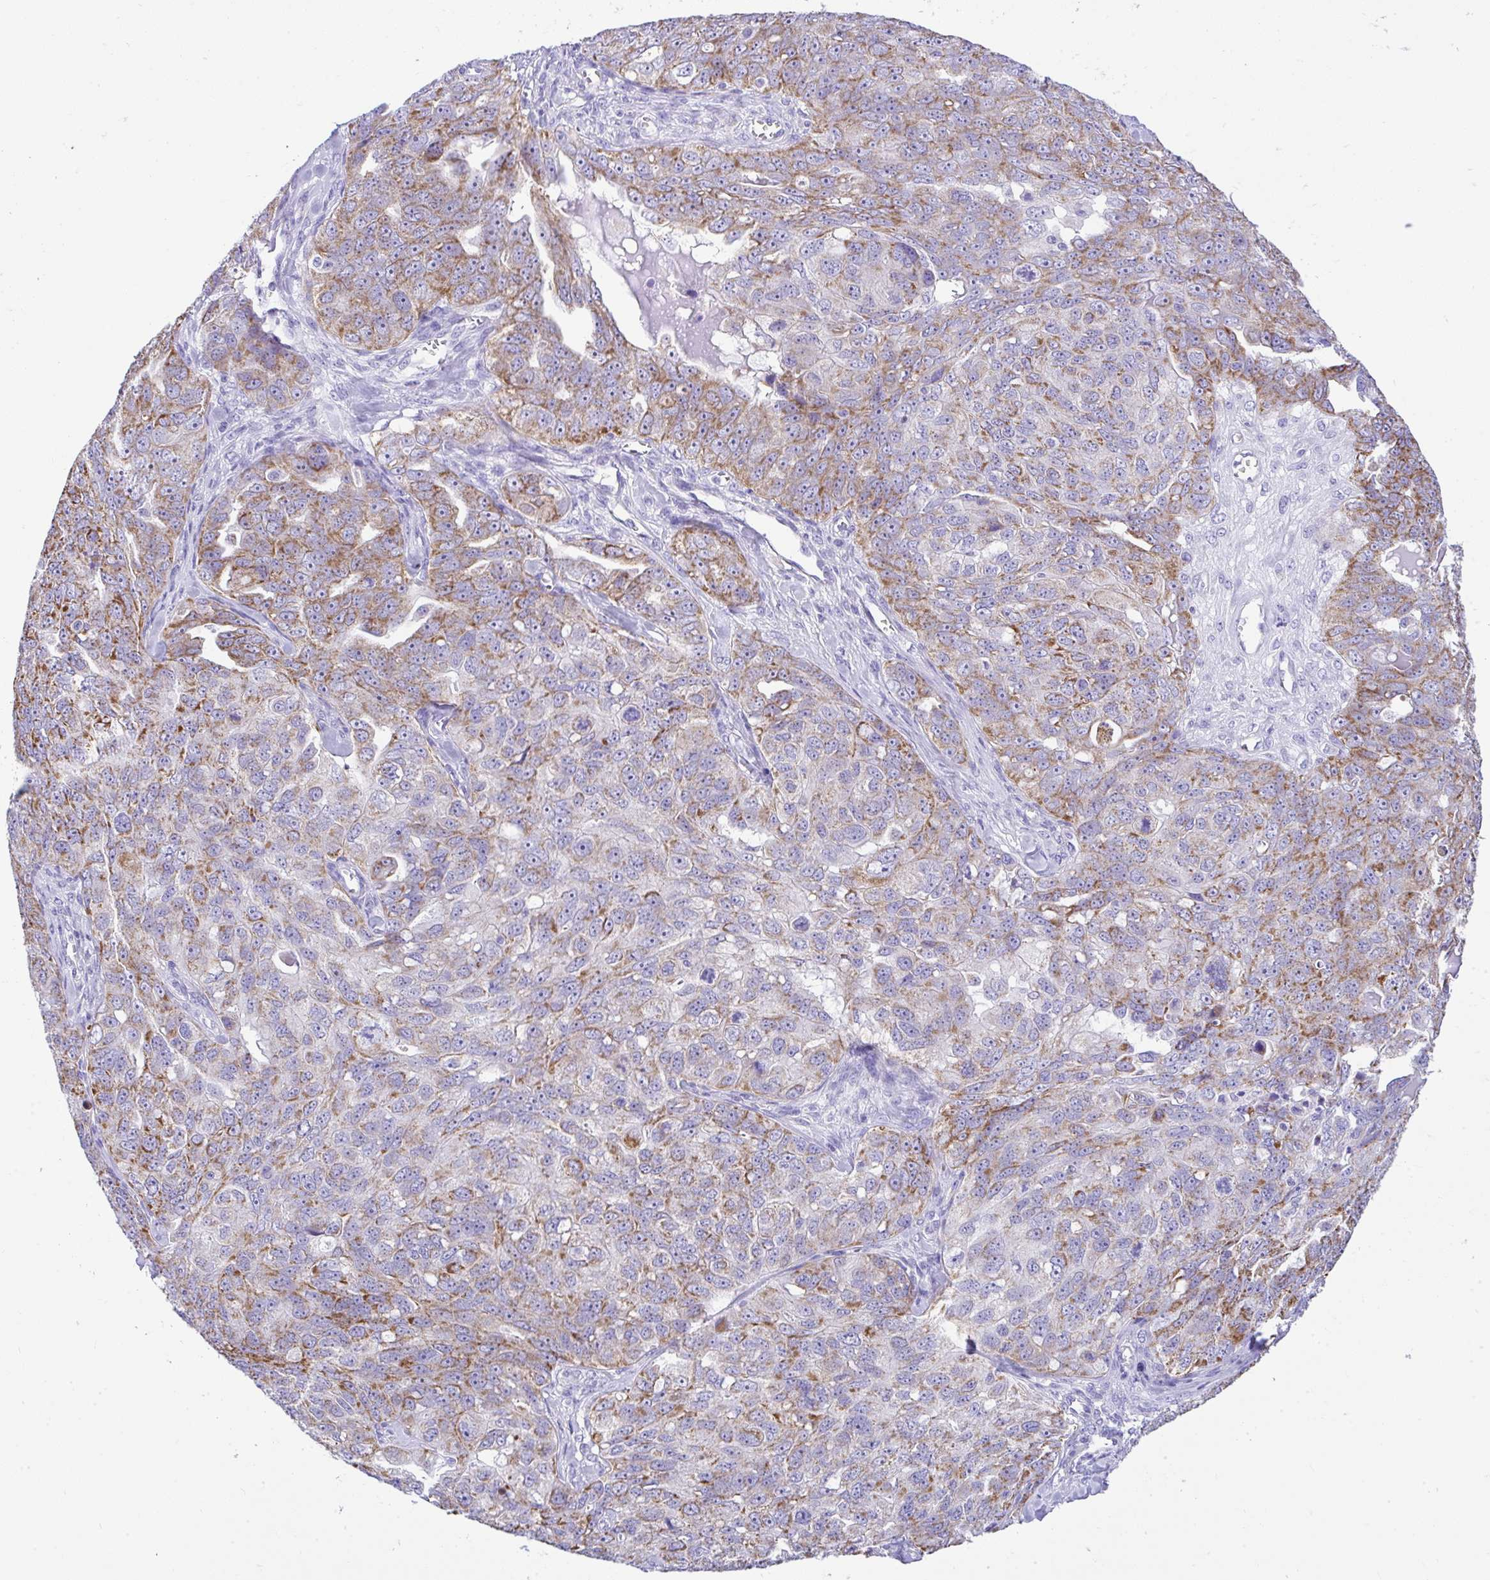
{"staining": {"intensity": "moderate", "quantity": "25%-75%", "location": "cytoplasmic/membranous"}, "tissue": "ovarian cancer", "cell_type": "Tumor cells", "image_type": "cancer", "snomed": [{"axis": "morphology", "description": "Carcinoma, endometroid"}, {"axis": "topography", "description": "Ovary"}], "caption": "This micrograph reveals immunohistochemistry (IHC) staining of human ovarian cancer, with medium moderate cytoplasmic/membranous staining in about 25%-75% of tumor cells.", "gene": "SLC13A1", "patient": {"sex": "female", "age": 70}}